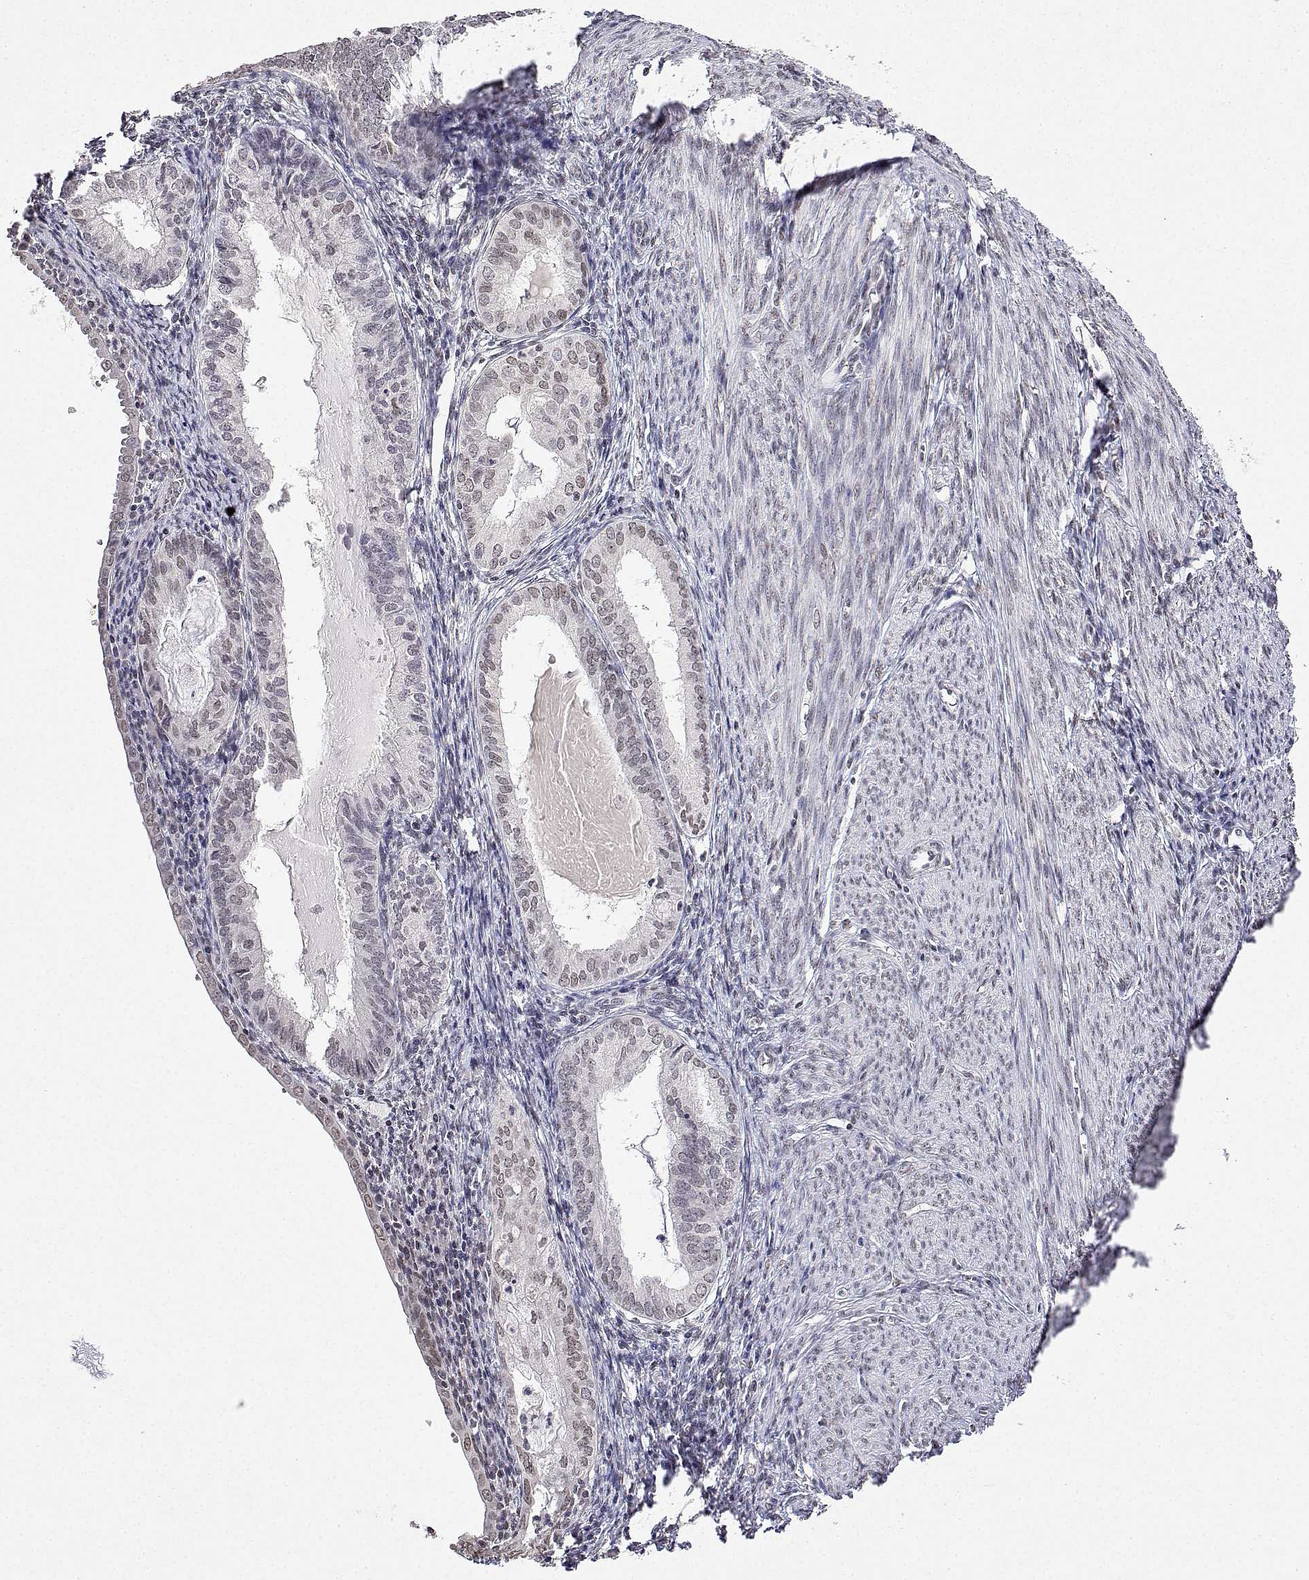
{"staining": {"intensity": "weak", "quantity": "<25%", "location": "nuclear"}, "tissue": "endometrial cancer", "cell_type": "Tumor cells", "image_type": "cancer", "snomed": [{"axis": "morphology", "description": "Carcinoma, NOS"}, {"axis": "topography", "description": "Endometrium"}], "caption": "IHC image of neoplastic tissue: human endometrial cancer stained with DAB (3,3'-diaminobenzidine) reveals no significant protein expression in tumor cells.", "gene": "XPC", "patient": {"sex": "female", "age": 62}}